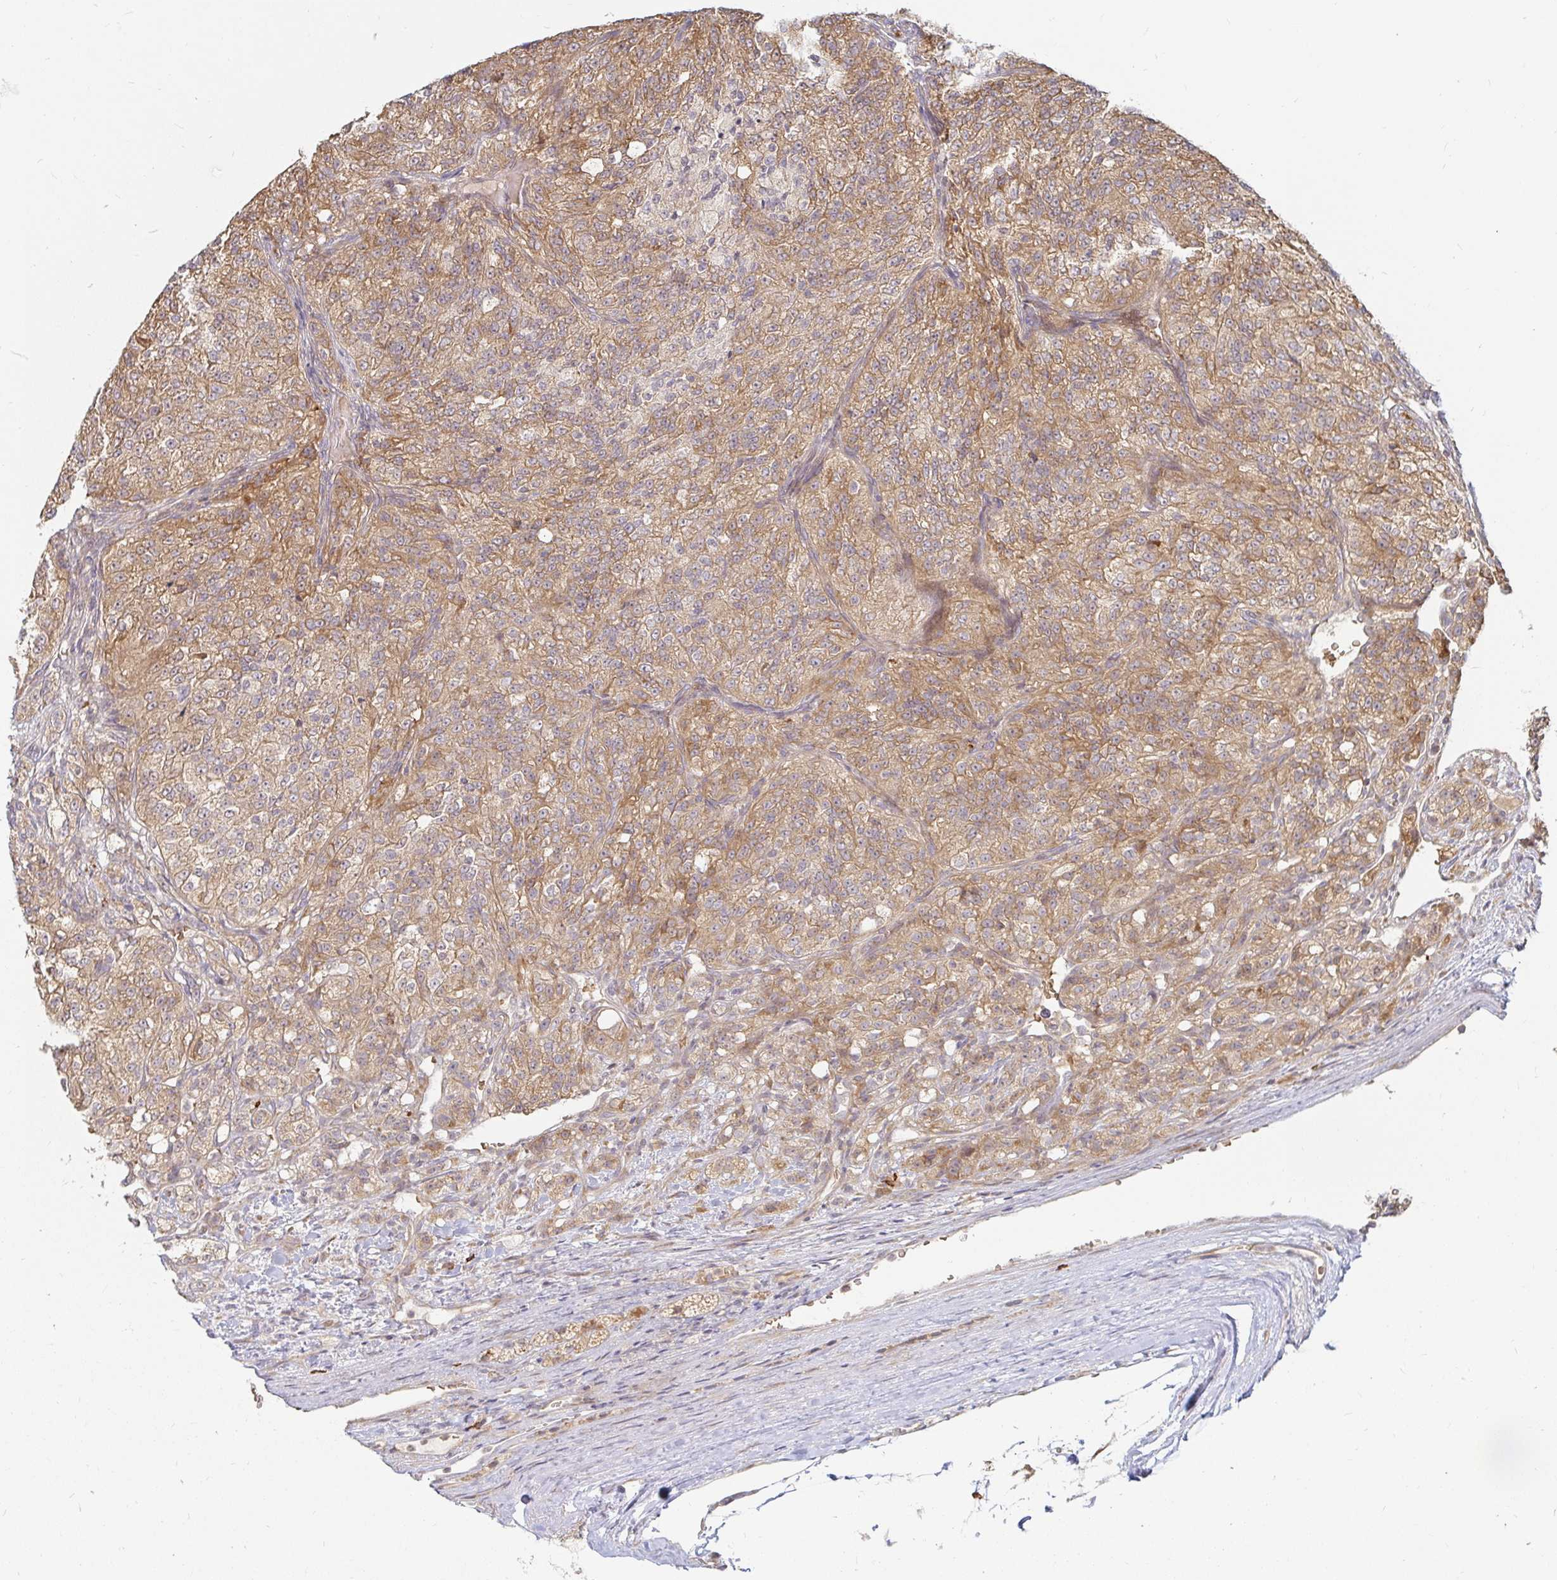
{"staining": {"intensity": "moderate", "quantity": ">75%", "location": "cytoplasmic/membranous"}, "tissue": "renal cancer", "cell_type": "Tumor cells", "image_type": "cancer", "snomed": [{"axis": "morphology", "description": "Adenocarcinoma, NOS"}, {"axis": "topography", "description": "Kidney"}], "caption": "The immunohistochemical stain shows moderate cytoplasmic/membranous staining in tumor cells of renal adenocarcinoma tissue.", "gene": "CAST", "patient": {"sex": "female", "age": 63}}